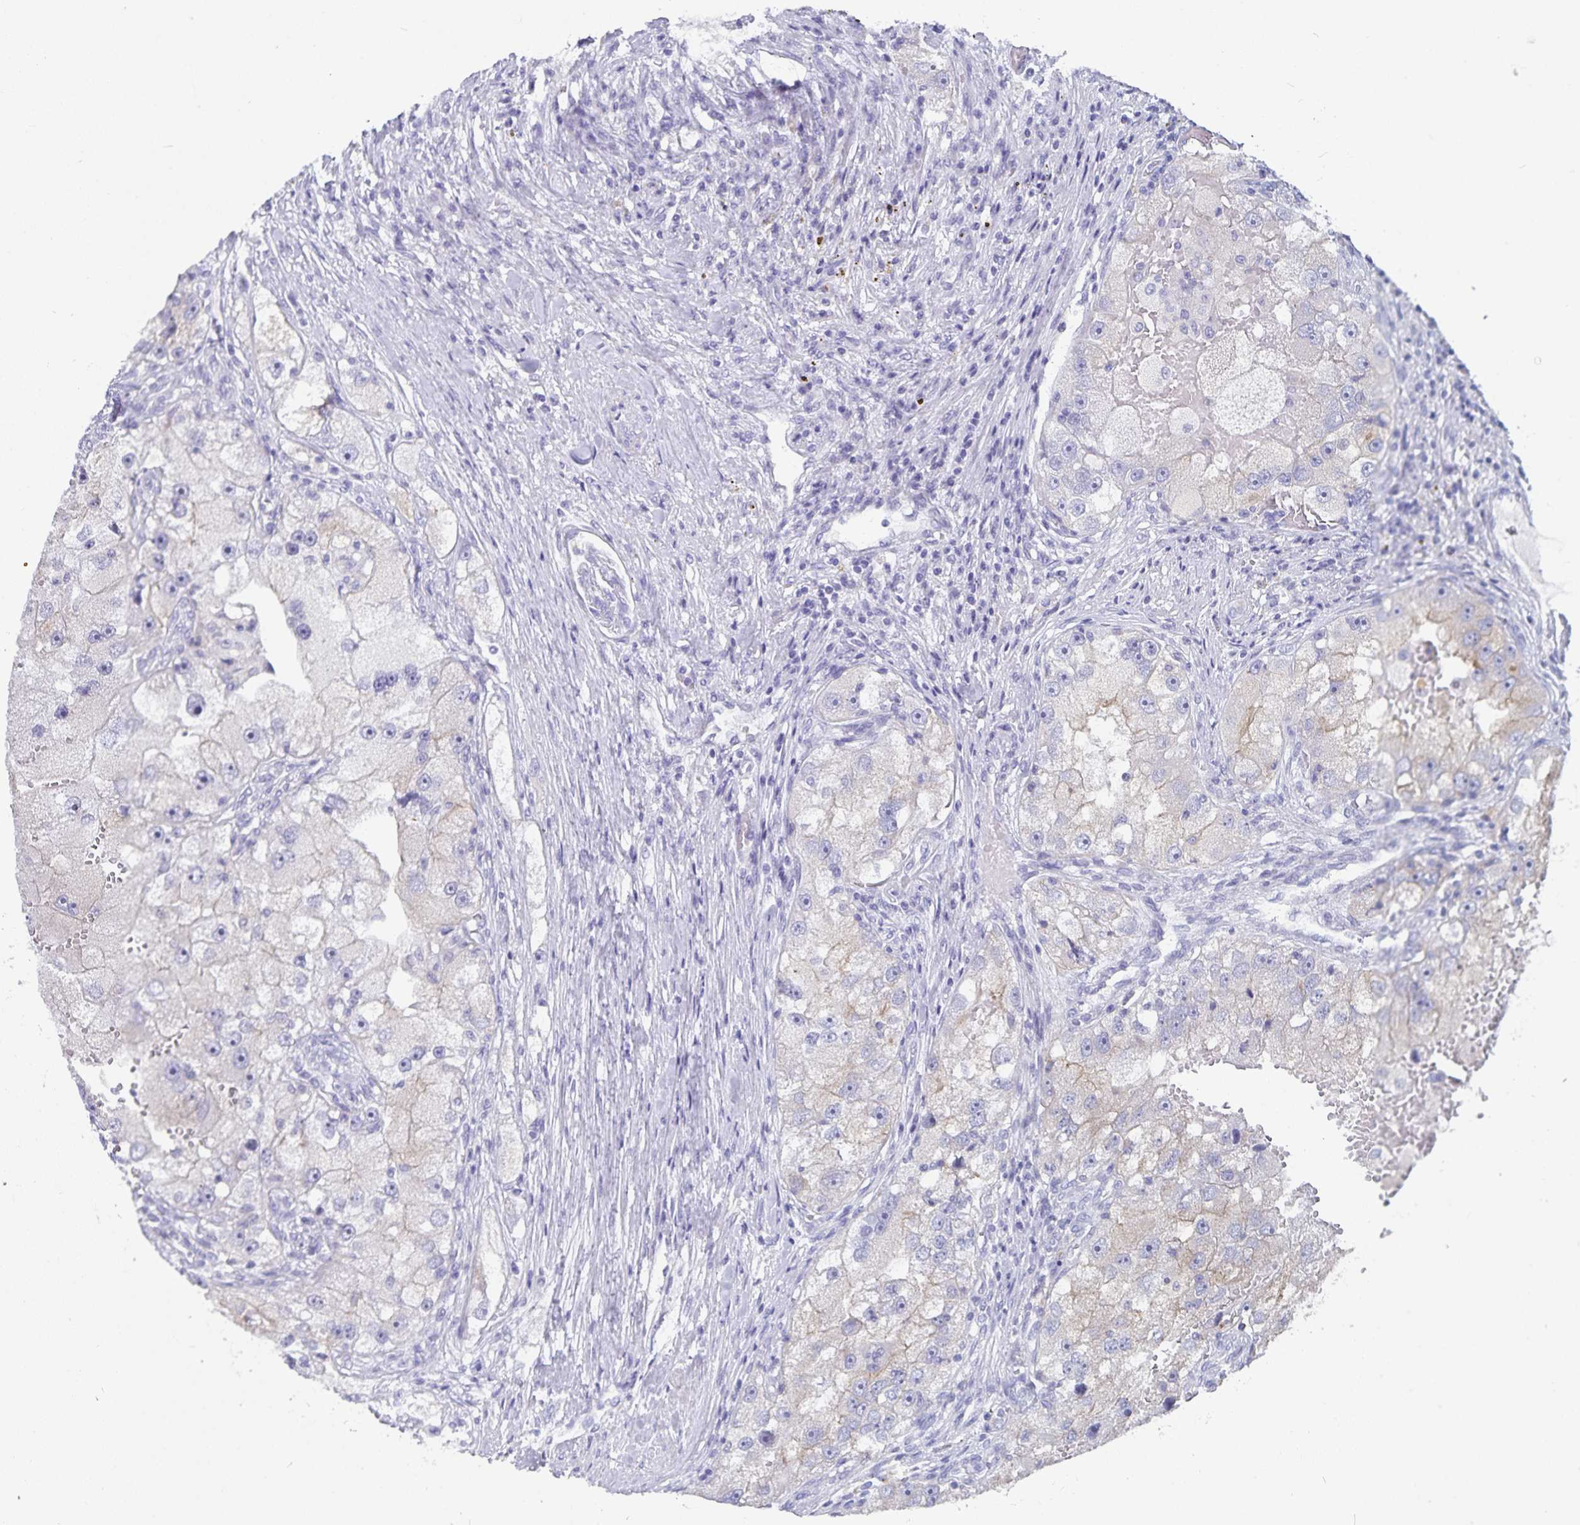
{"staining": {"intensity": "weak", "quantity": "<25%", "location": "cytoplasmic/membranous"}, "tissue": "renal cancer", "cell_type": "Tumor cells", "image_type": "cancer", "snomed": [{"axis": "morphology", "description": "Adenocarcinoma, NOS"}, {"axis": "topography", "description": "Kidney"}], "caption": "Immunohistochemistry image of adenocarcinoma (renal) stained for a protein (brown), which exhibits no staining in tumor cells.", "gene": "PLAC1", "patient": {"sex": "male", "age": 63}}